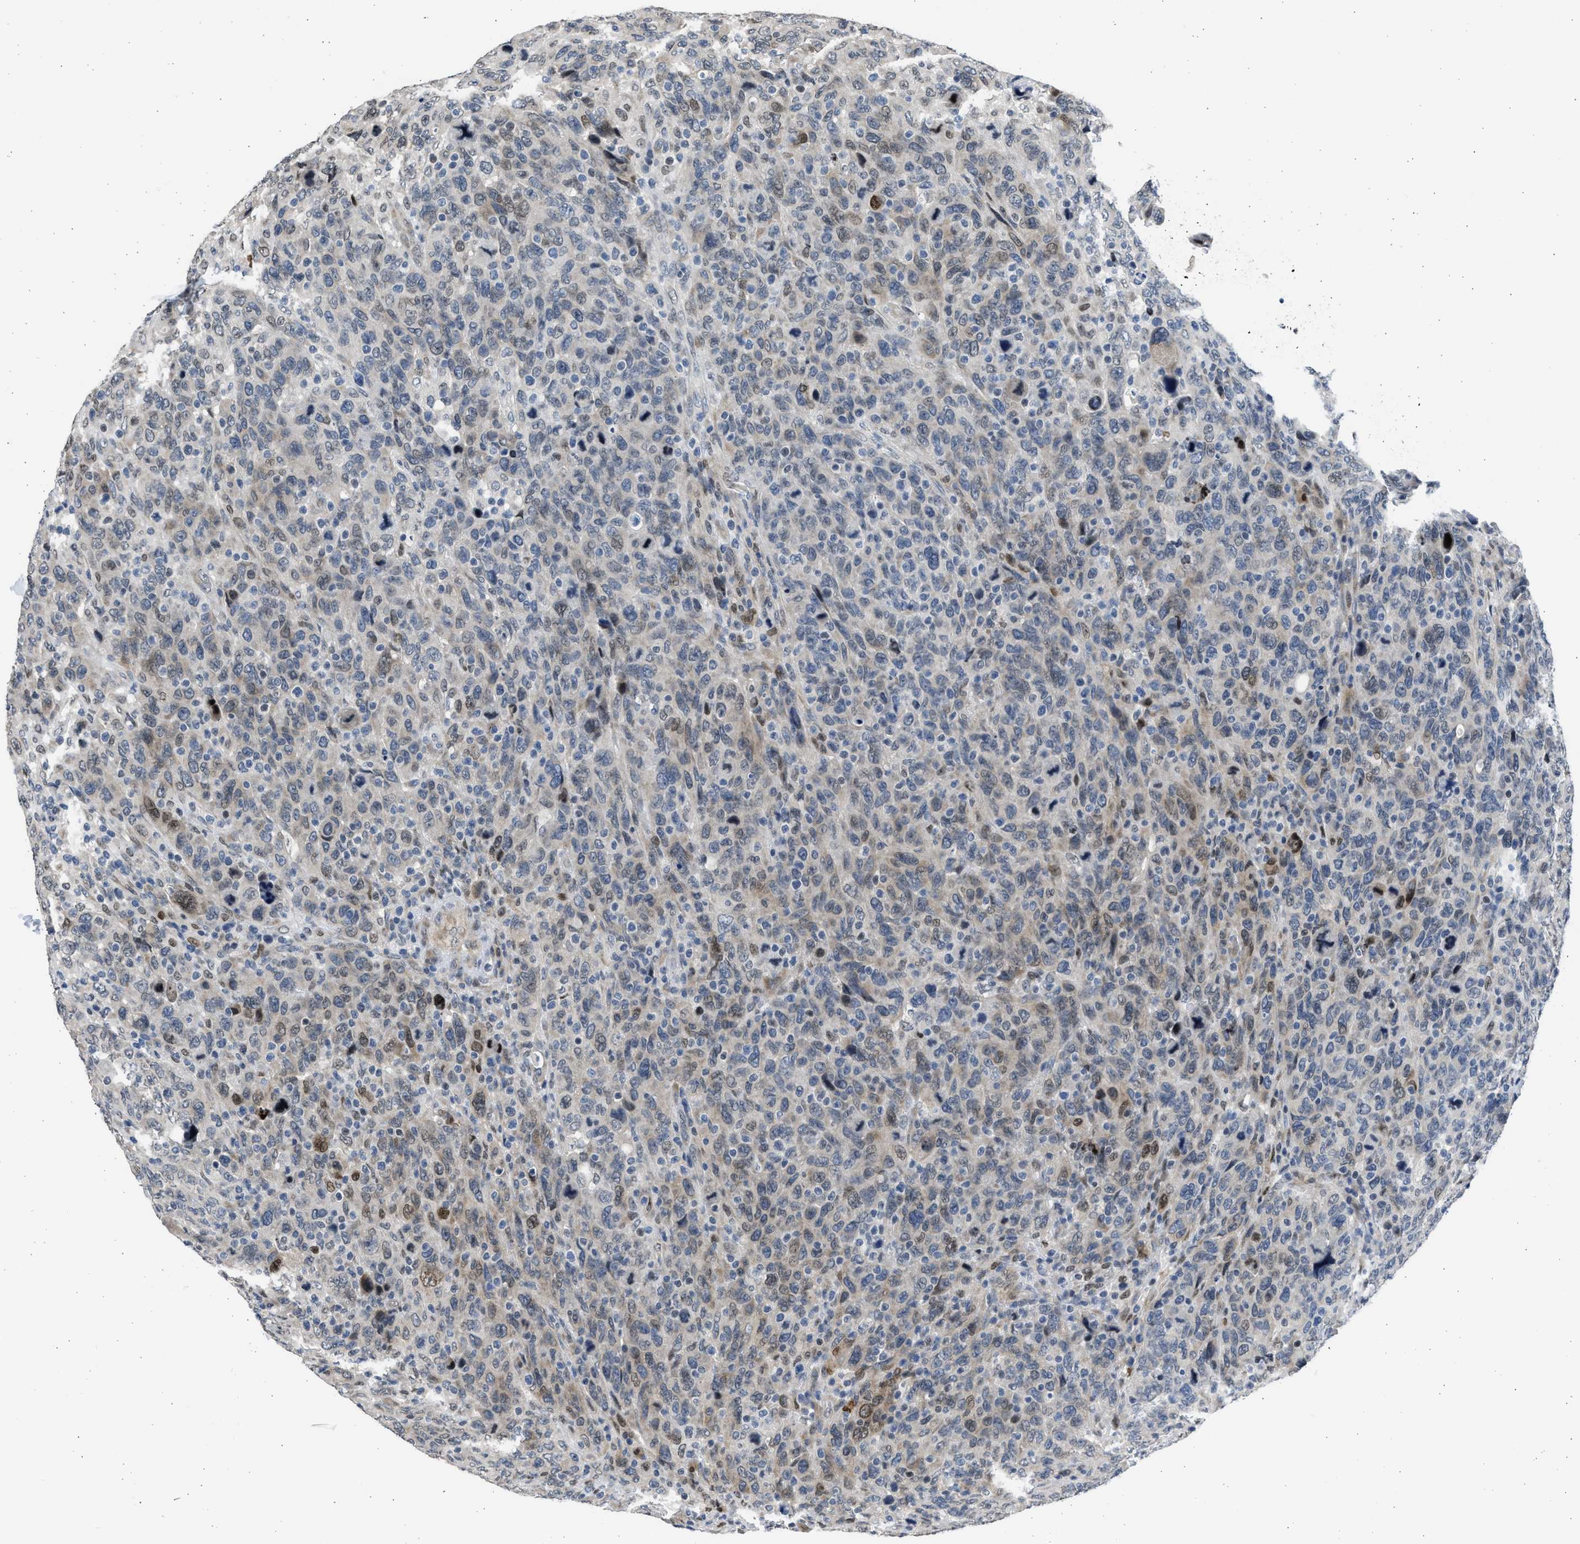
{"staining": {"intensity": "moderate", "quantity": "<25%", "location": "nuclear"}, "tissue": "breast cancer", "cell_type": "Tumor cells", "image_type": "cancer", "snomed": [{"axis": "morphology", "description": "Duct carcinoma"}, {"axis": "topography", "description": "Breast"}], "caption": "Breast intraductal carcinoma stained for a protein (brown) shows moderate nuclear positive staining in about <25% of tumor cells.", "gene": "HMGN3", "patient": {"sex": "female", "age": 37}}